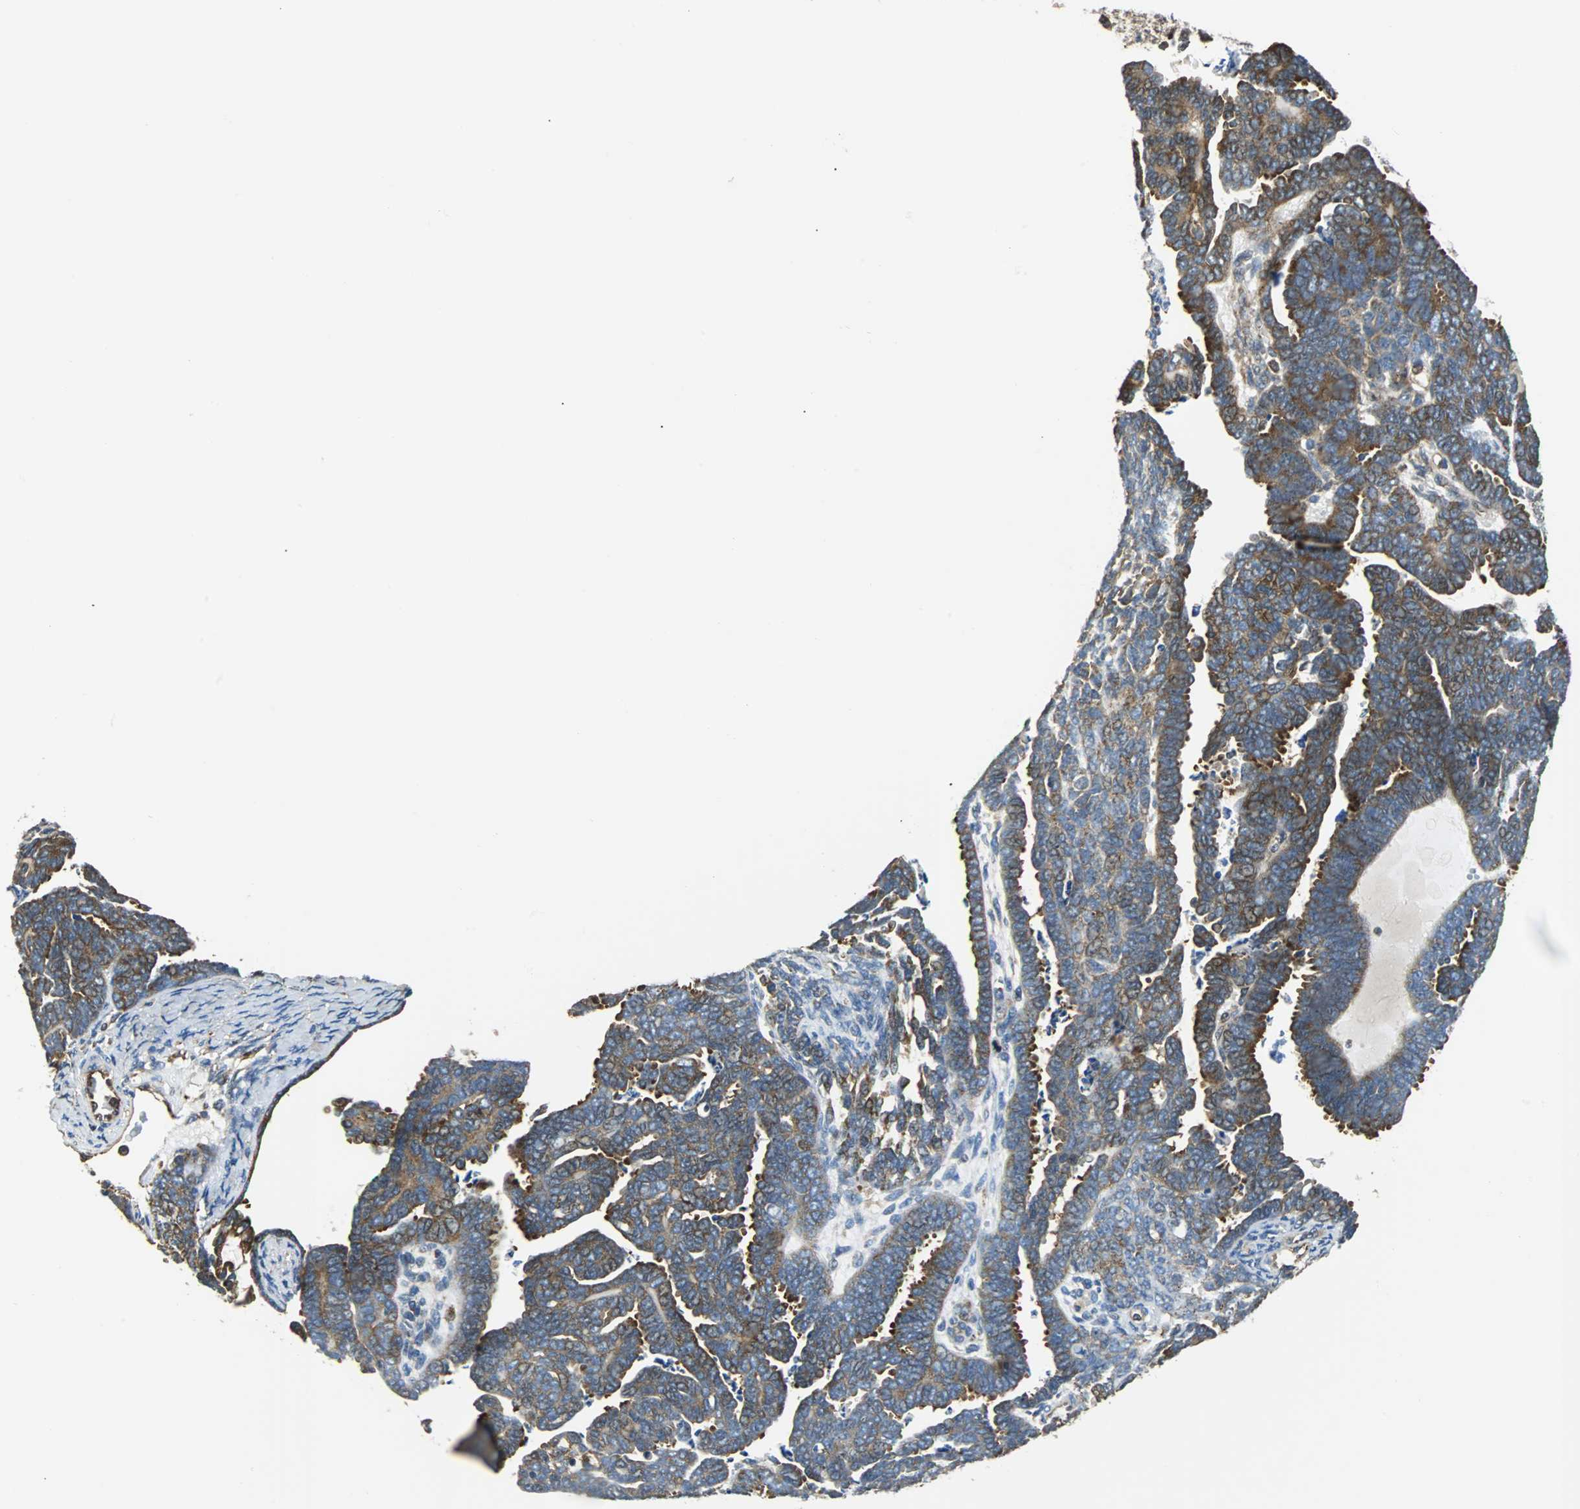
{"staining": {"intensity": "strong", "quantity": ">75%", "location": "cytoplasmic/membranous"}, "tissue": "endometrial cancer", "cell_type": "Tumor cells", "image_type": "cancer", "snomed": [{"axis": "morphology", "description": "Neoplasm, malignant, NOS"}, {"axis": "topography", "description": "Endometrium"}], "caption": "Immunohistochemistry image of neoplastic tissue: endometrial cancer stained using immunohistochemistry demonstrates high levels of strong protein expression localized specifically in the cytoplasmic/membranous of tumor cells, appearing as a cytoplasmic/membranous brown color.", "gene": "RELA", "patient": {"sex": "female", "age": 74}}